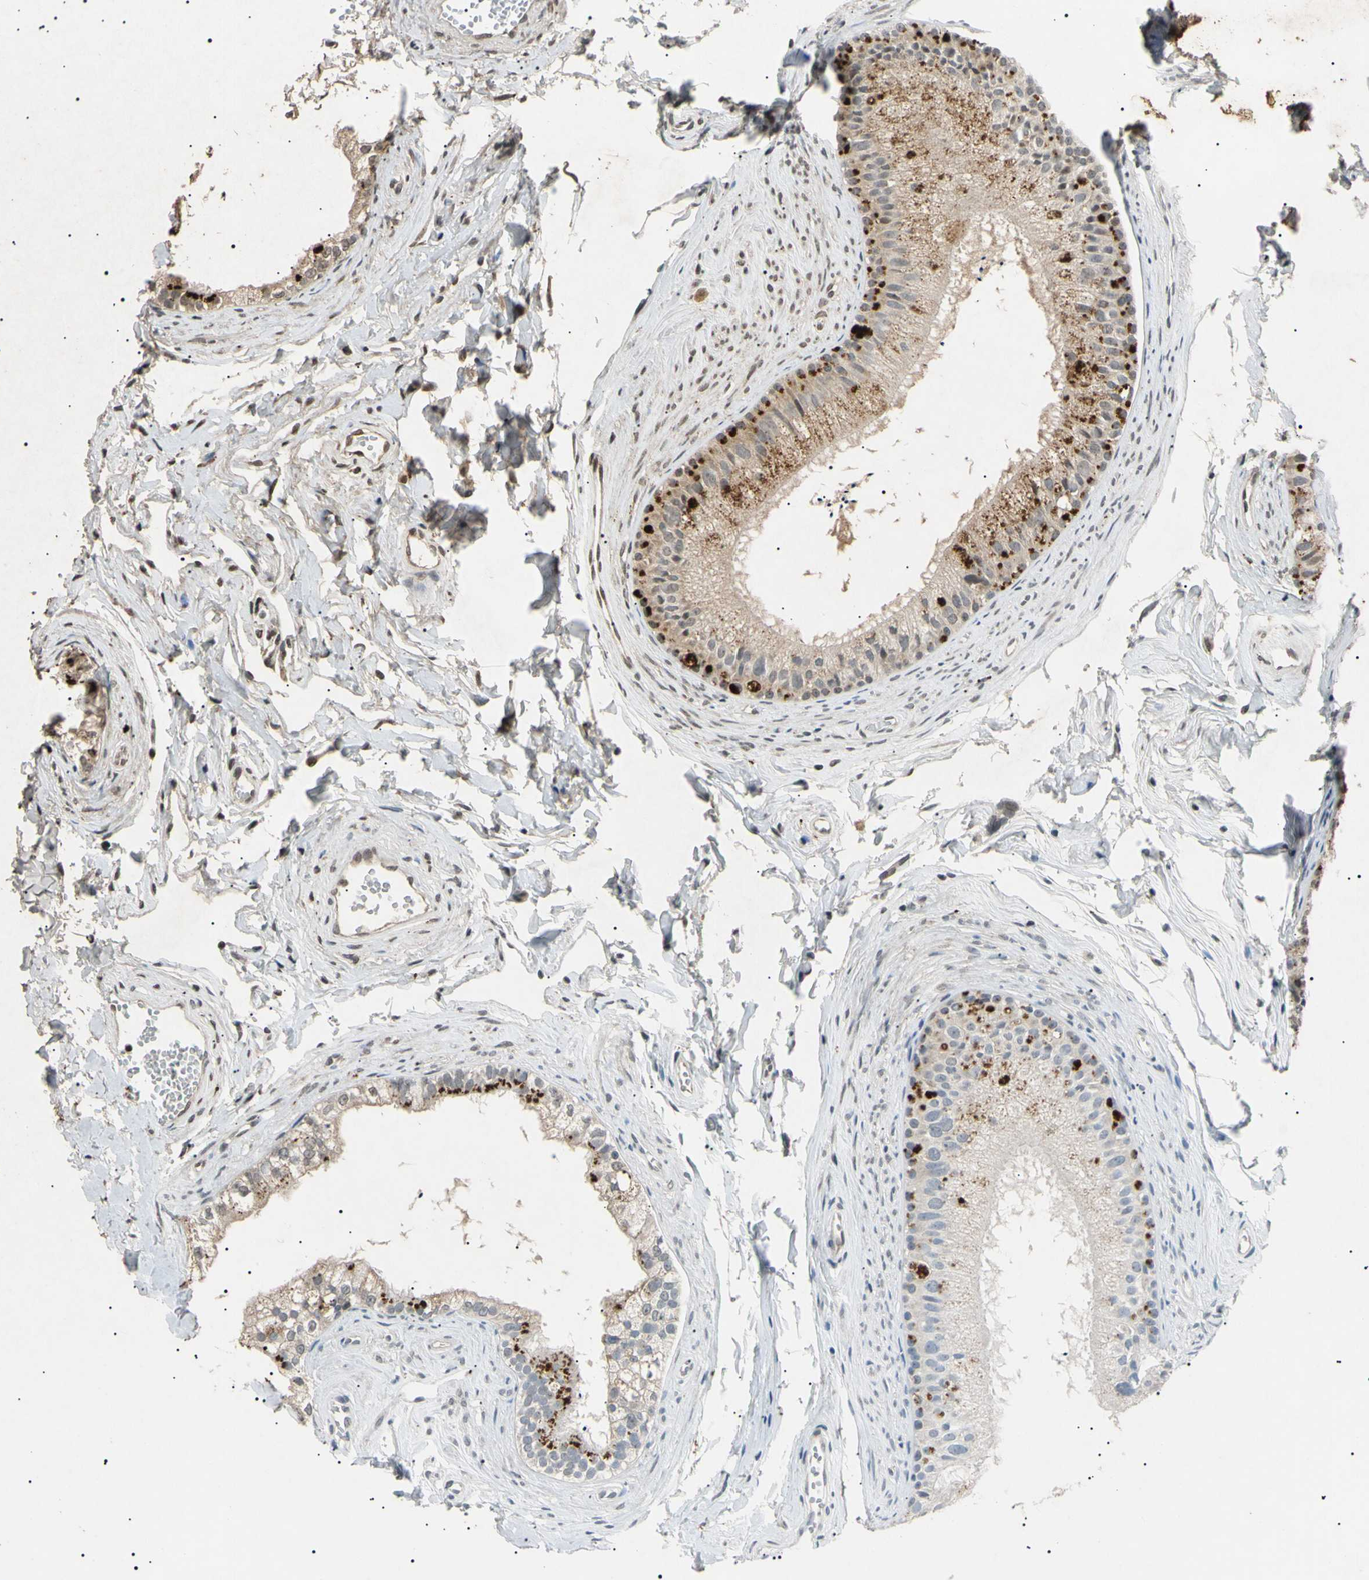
{"staining": {"intensity": "strong", "quantity": "25%-75%", "location": "cytoplasmic/membranous"}, "tissue": "epididymis", "cell_type": "Glandular cells", "image_type": "normal", "snomed": [{"axis": "morphology", "description": "Normal tissue, NOS"}, {"axis": "topography", "description": "Epididymis"}], "caption": "The micrograph demonstrates immunohistochemical staining of normal epididymis. There is strong cytoplasmic/membranous staining is appreciated in approximately 25%-75% of glandular cells. (IHC, brightfield microscopy, high magnification).", "gene": "CGB3", "patient": {"sex": "male", "age": 56}}